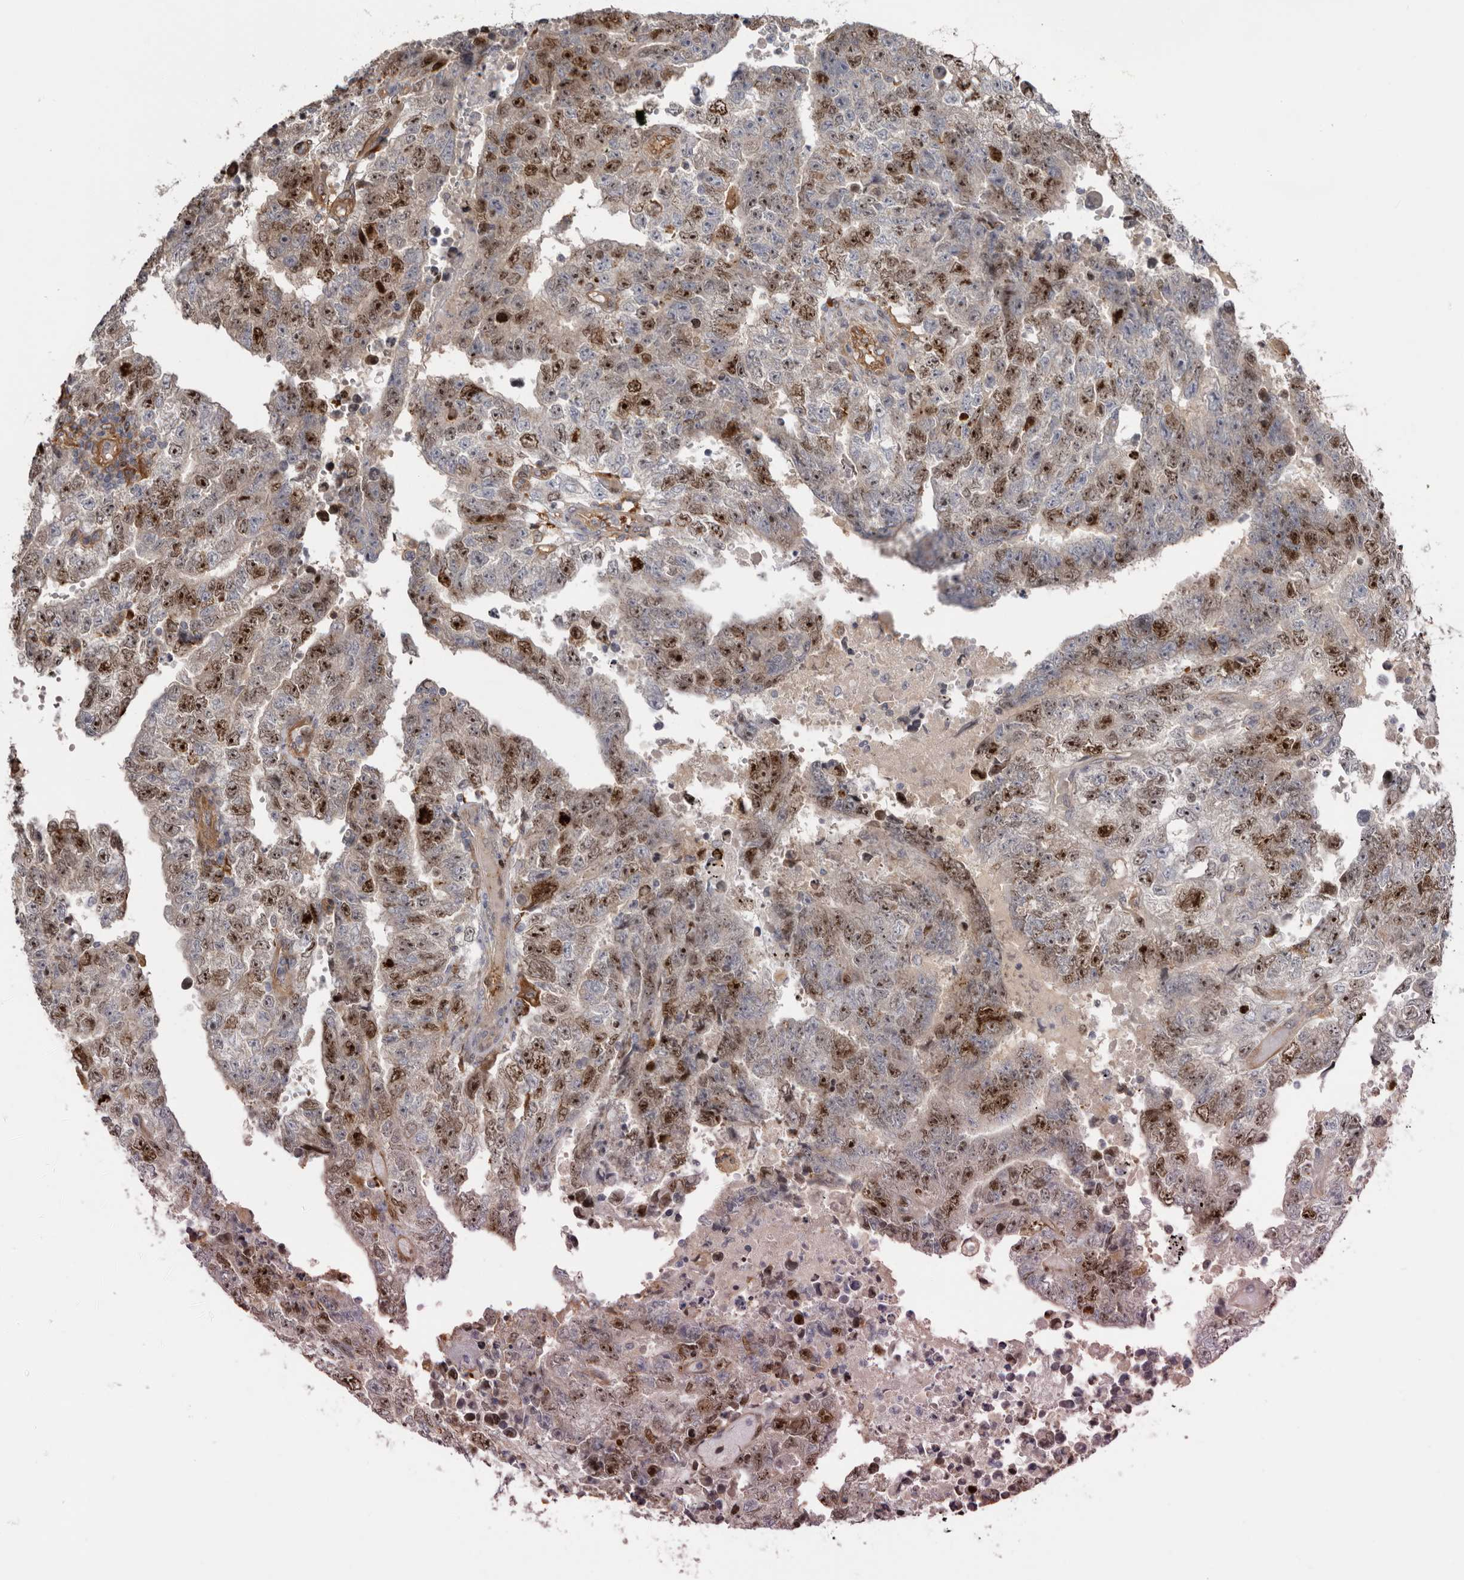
{"staining": {"intensity": "moderate", "quantity": "25%-75%", "location": "nuclear"}, "tissue": "testis cancer", "cell_type": "Tumor cells", "image_type": "cancer", "snomed": [{"axis": "morphology", "description": "Carcinoma, Embryonal, NOS"}, {"axis": "topography", "description": "Testis"}], "caption": "A histopathology image of testis cancer stained for a protein demonstrates moderate nuclear brown staining in tumor cells.", "gene": "CDCA8", "patient": {"sex": "male", "age": 25}}